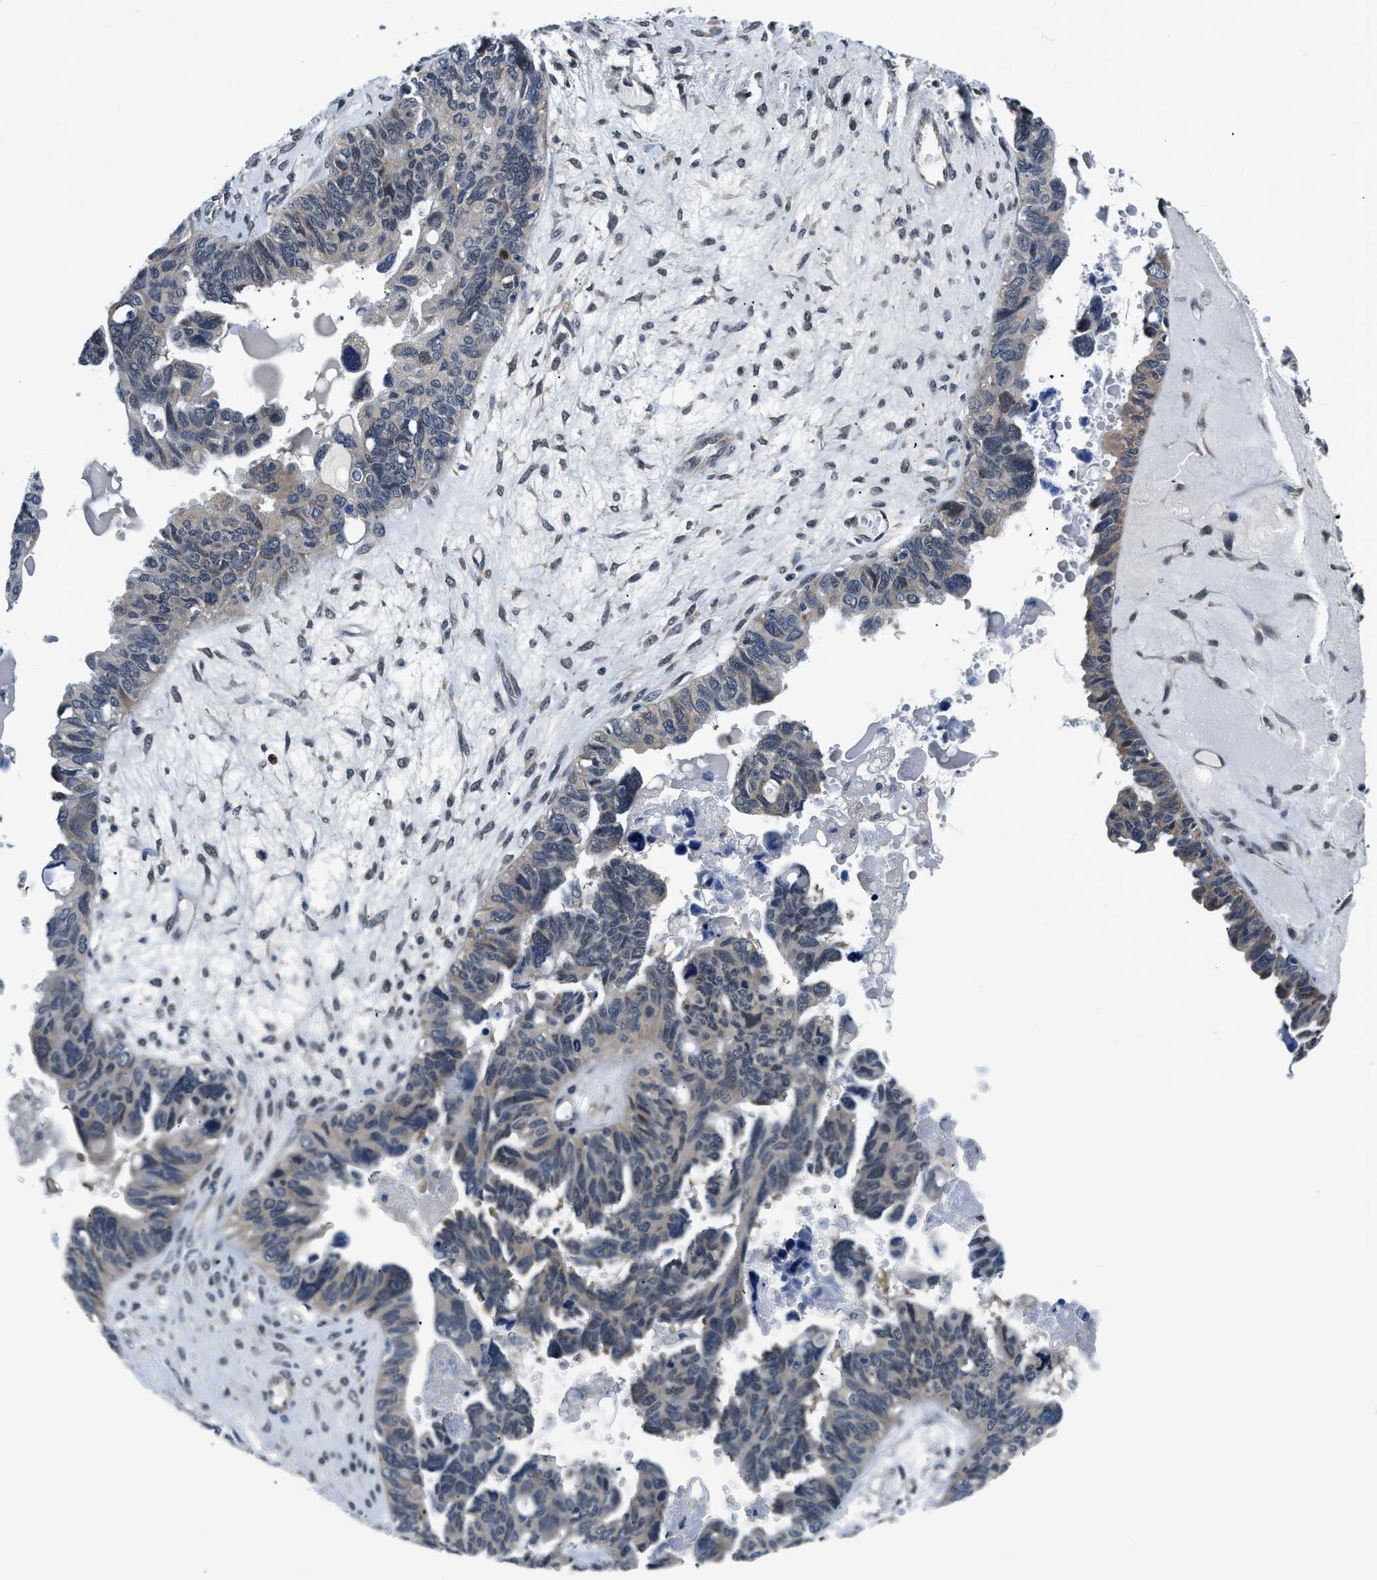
{"staining": {"intensity": "moderate", "quantity": "<25%", "location": "cytoplasmic/membranous"}, "tissue": "ovarian cancer", "cell_type": "Tumor cells", "image_type": "cancer", "snomed": [{"axis": "morphology", "description": "Cystadenocarcinoma, serous, NOS"}, {"axis": "topography", "description": "Ovary"}], "caption": "The immunohistochemical stain highlights moderate cytoplasmic/membranous positivity in tumor cells of ovarian serous cystadenocarcinoma tissue. (DAB IHC, brown staining for protein, blue staining for nuclei).", "gene": "SMAD4", "patient": {"sex": "female", "age": 79}}